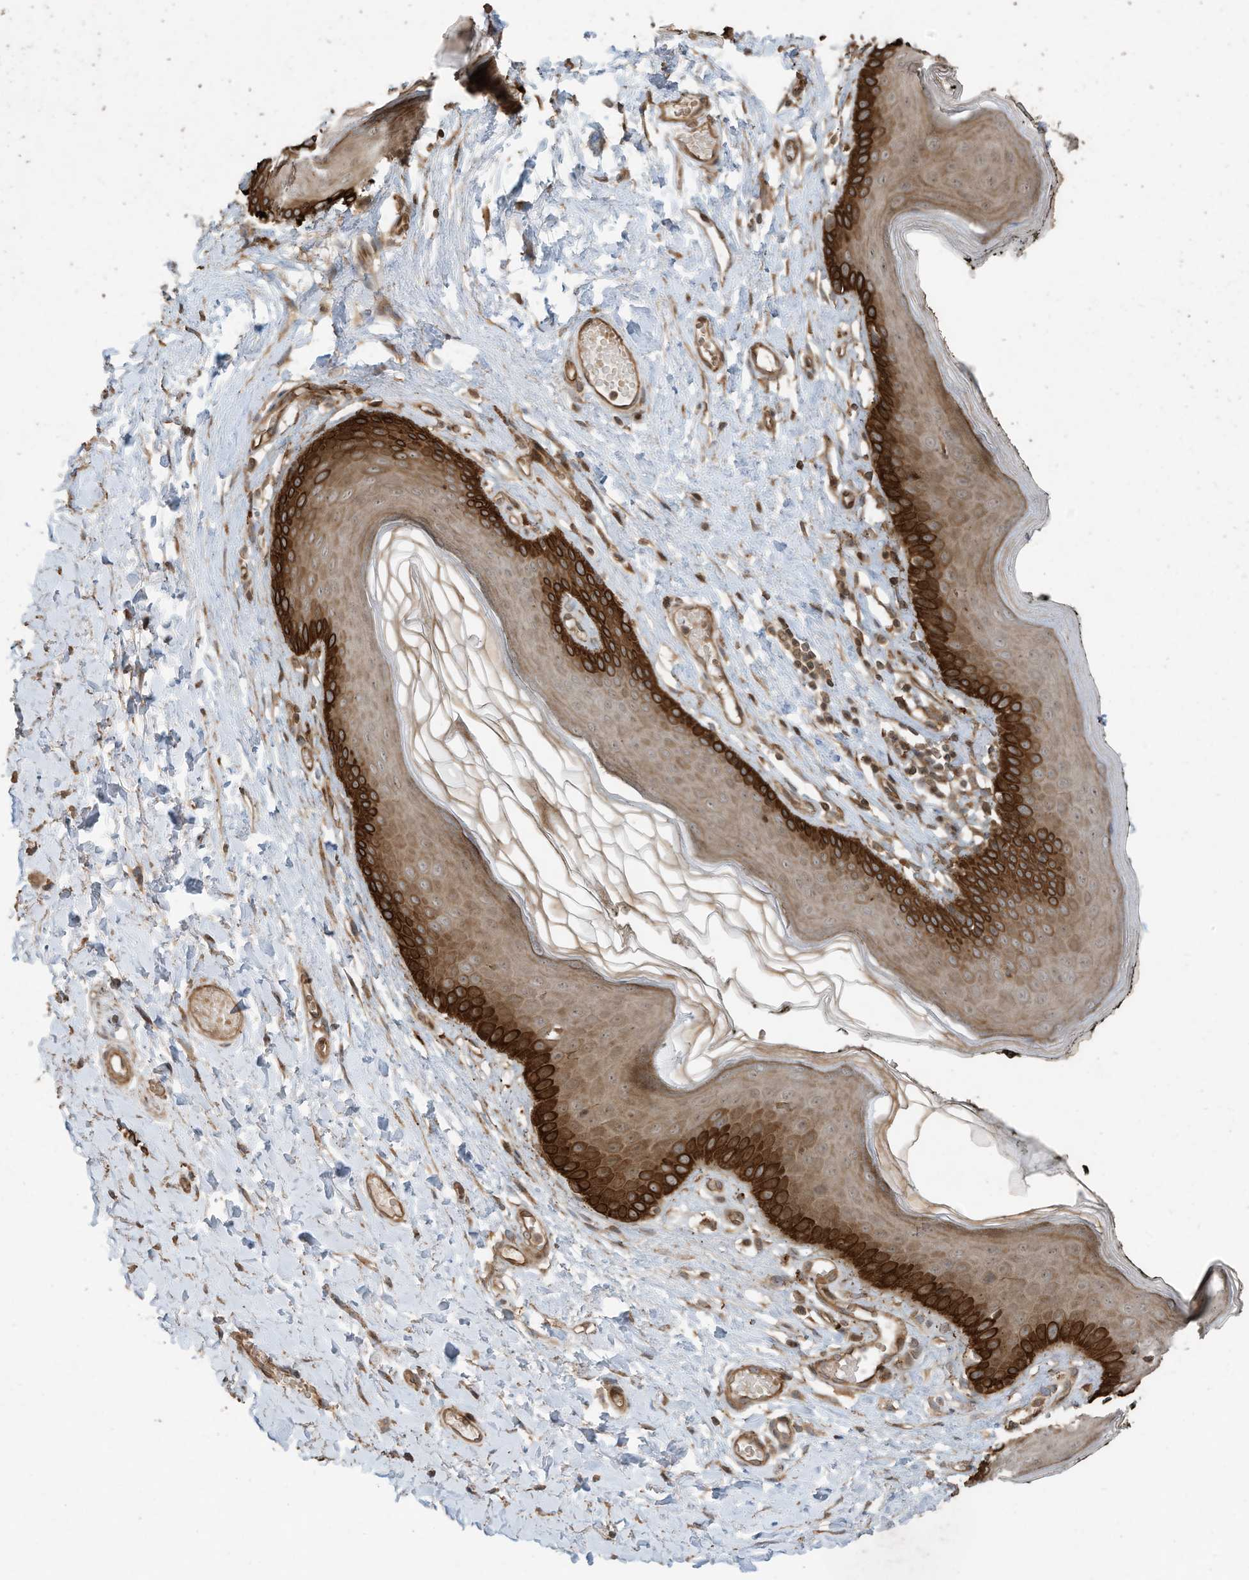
{"staining": {"intensity": "strong", "quantity": "25%-75%", "location": "cytoplasmic/membranous"}, "tissue": "skin", "cell_type": "Epidermal cells", "image_type": "normal", "snomed": [{"axis": "morphology", "description": "Normal tissue, NOS"}, {"axis": "morphology", "description": "Inflammation, NOS"}, {"axis": "topography", "description": "Vulva"}], "caption": "Strong cytoplasmic/membranous expression for a protein is appreciated in approximately 25%-75% of epidermal cells of unremarkable skin using immunohistochemistry (IHC).", "gene": "ZNF653", "patient": {"sex": "female", "age": 84}}